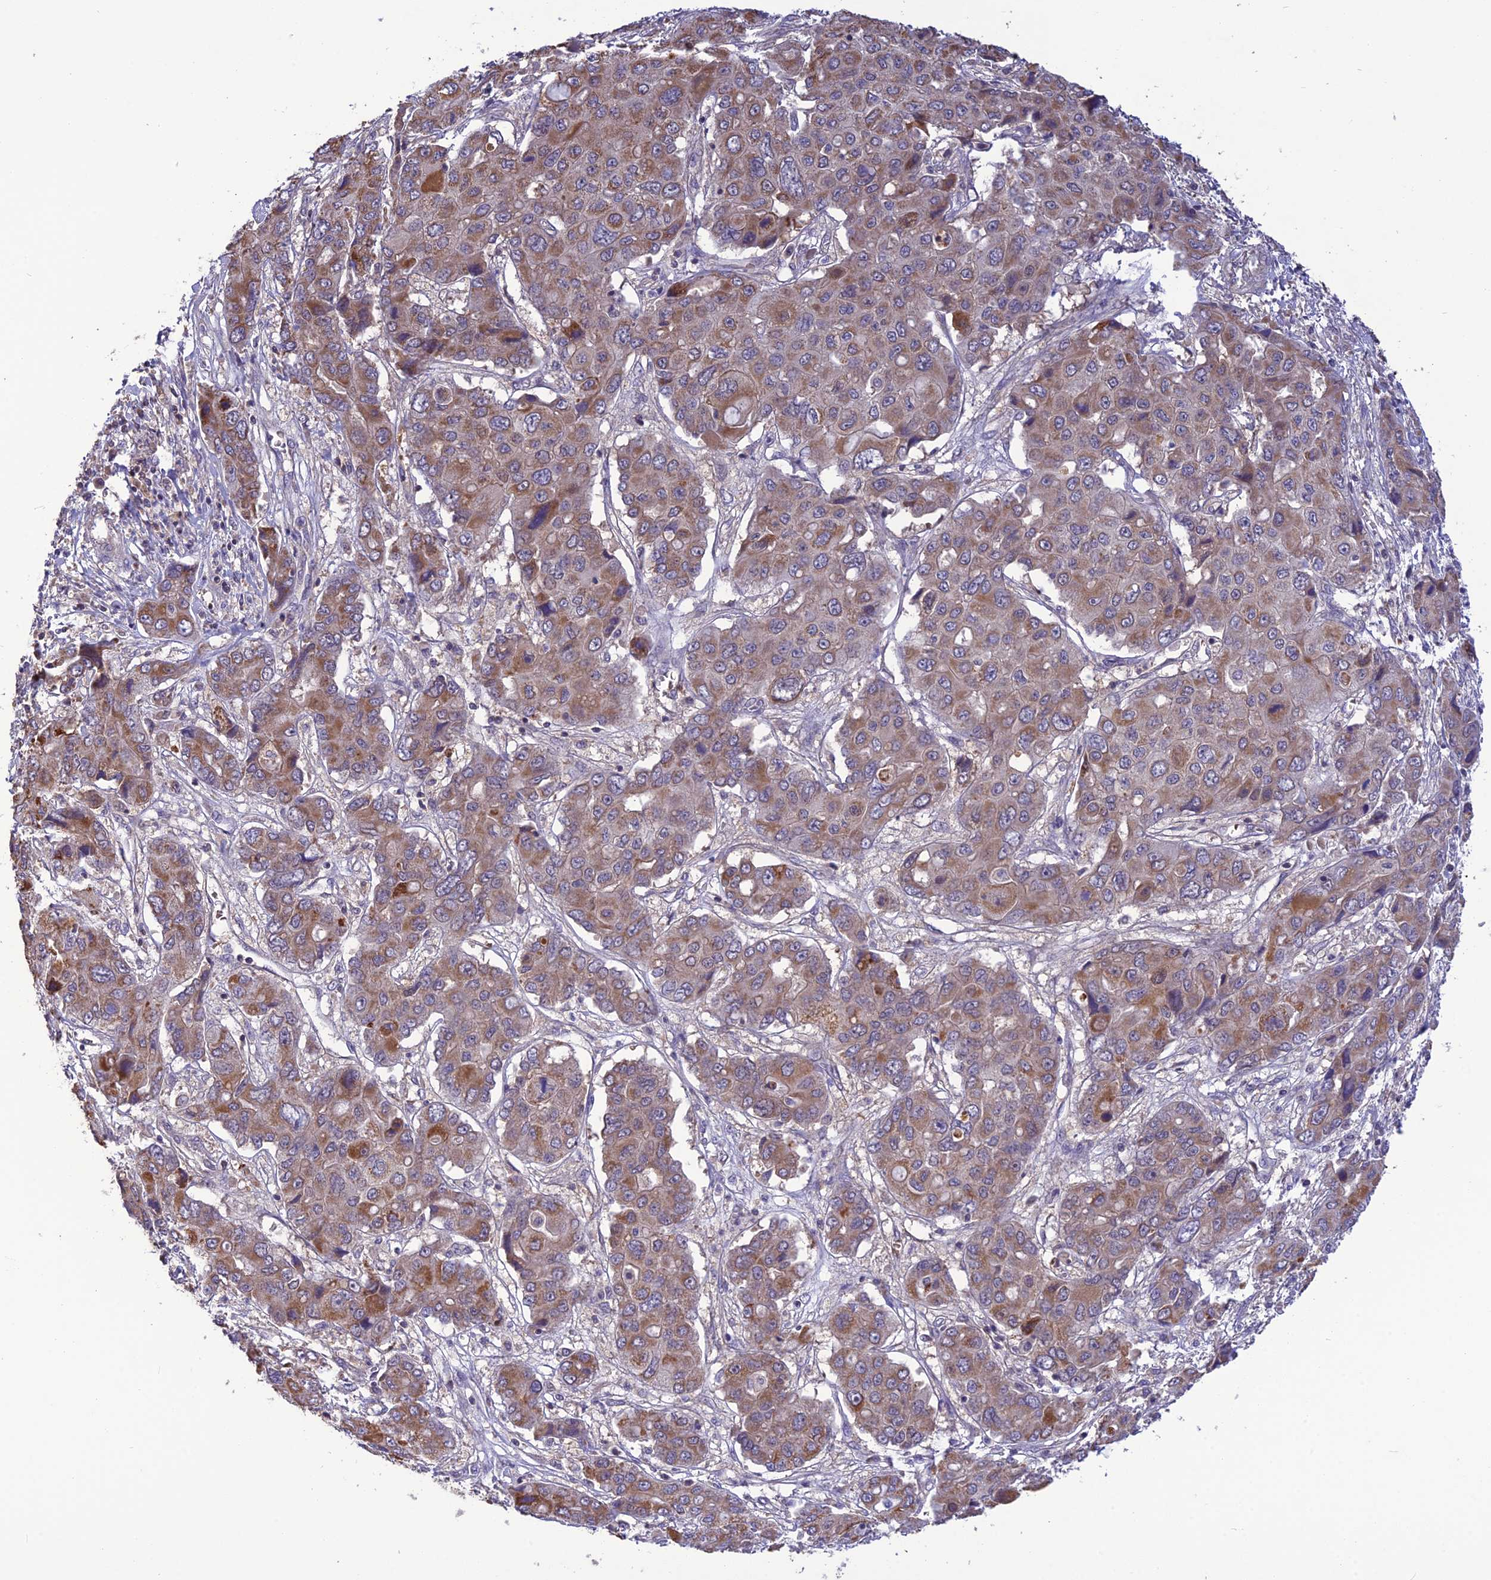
{"staining": {"intensity": "weak", "quantity": ">75%", "location": "cytoplasmic/membranous"}, "tissue": "liver cancer", "cell_type": "Tumor cells", "image_type": "cancer", "snomed": [{"axis": "morphology", "description": "Cholangiocarcinoma"}, {"axis": "topography", "description": "Liver"}], "caption": "Immunohistochemistry micrograph of neoplastic tissue: human cholangiocarcinoma (liver) stained using IHC displays low levels of weak protein expression localized specifically in the cytoplasmic/membranous of tumor cells, appearing as a cytoplasmic/membranous brown color.", "gene": "PSMF1", "patient": {"sex": "male", "age": 67}}